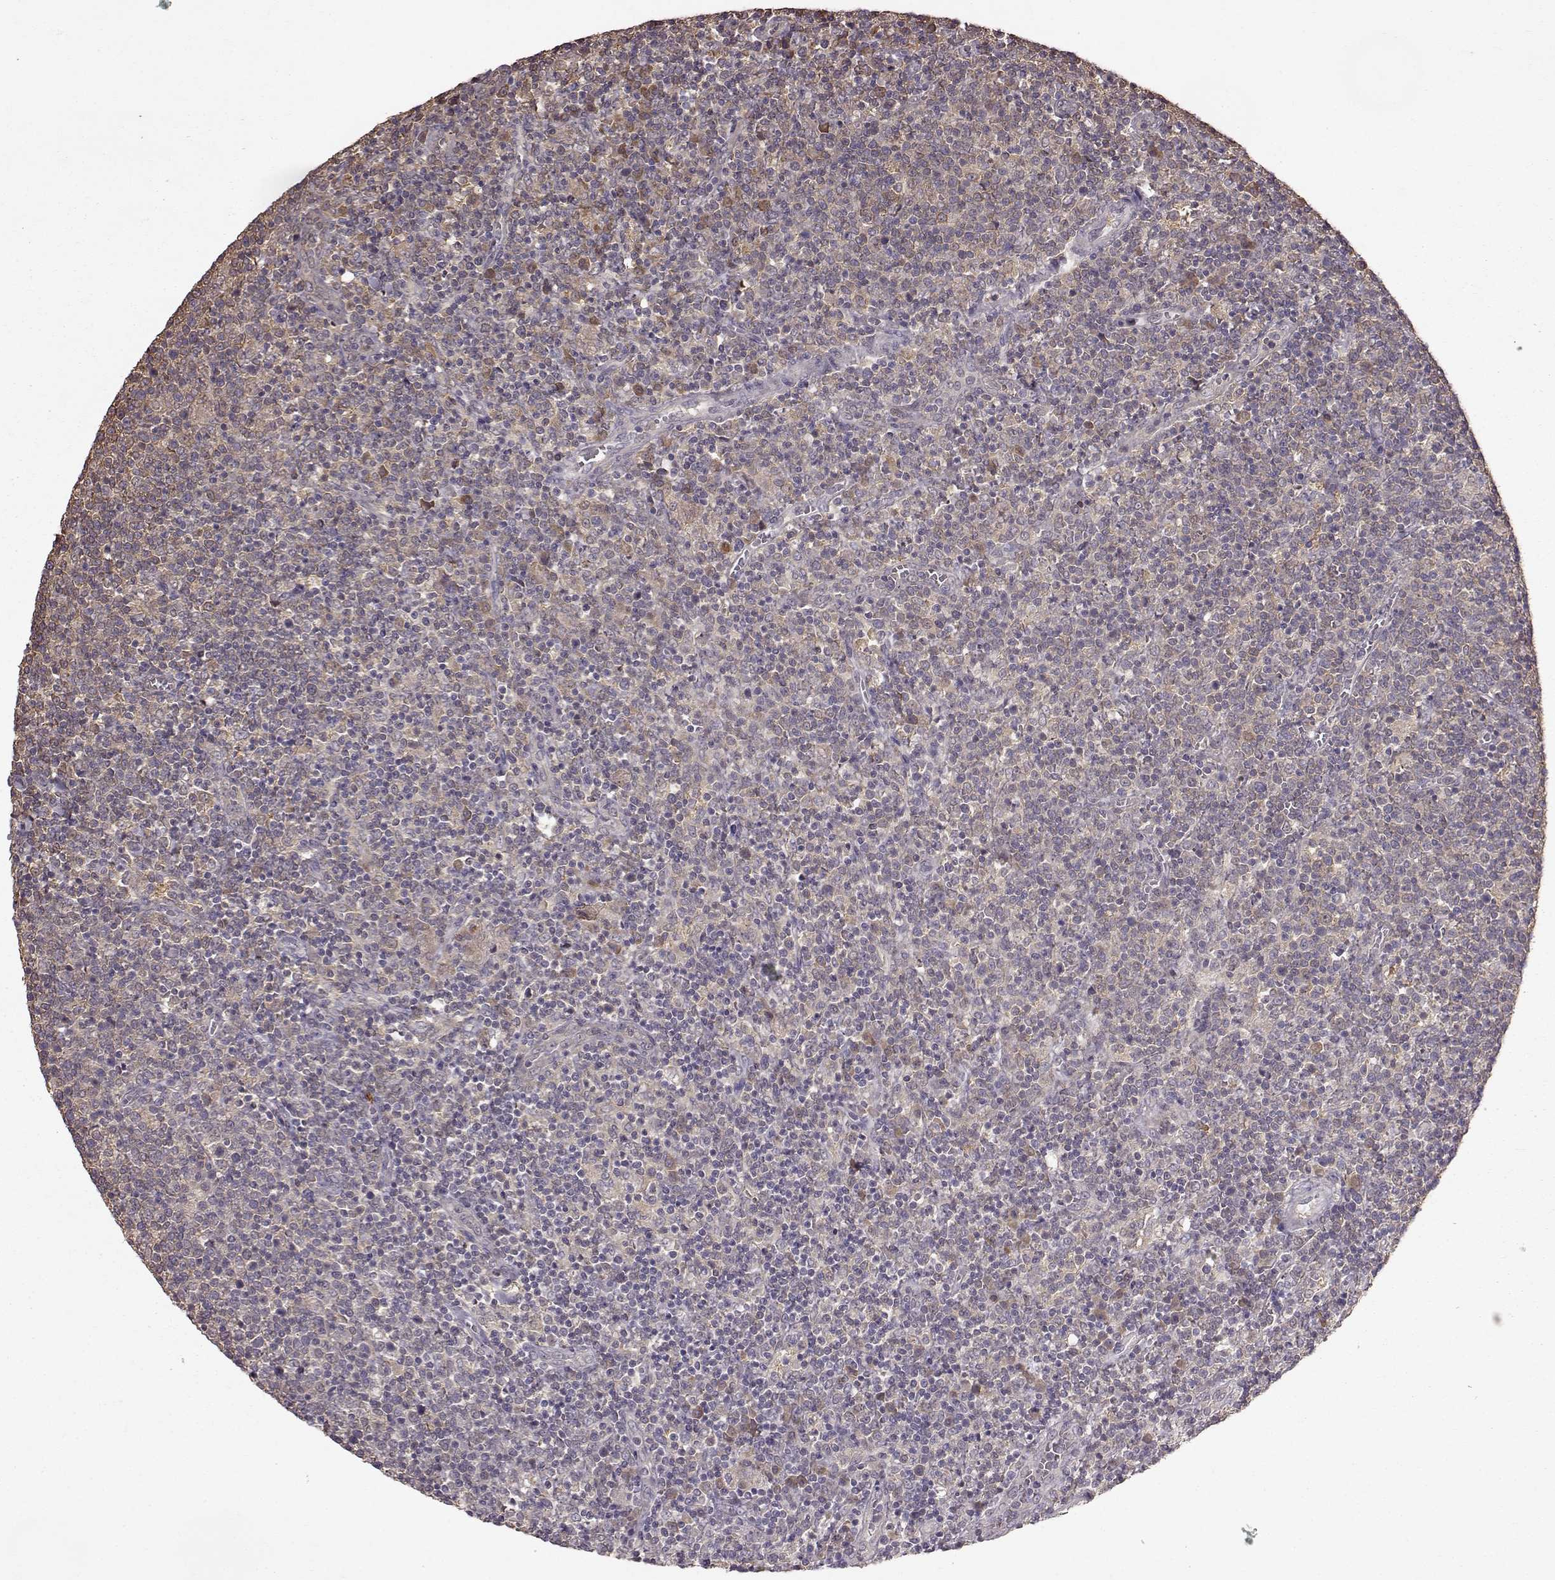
{"staining": {"intensity": "negative", "quantity": "none", "location": "none"}, "tissue": "lymphoma", "cell_type": "Tumor cells", "image_type": "cancer", "snomed": [{"axis": "morphology", "description": "Malignant lymphoma, non-Hodgkin's type, High grade"}, {"axis": "topography", "description": "Lymph node"}], "caption": "Lymphoma was stained to show a protein in brown. There is no significant expression in tumor cells.", "gene": "NME1-NME2", "patient": {"sex": "male", "age": 61}}